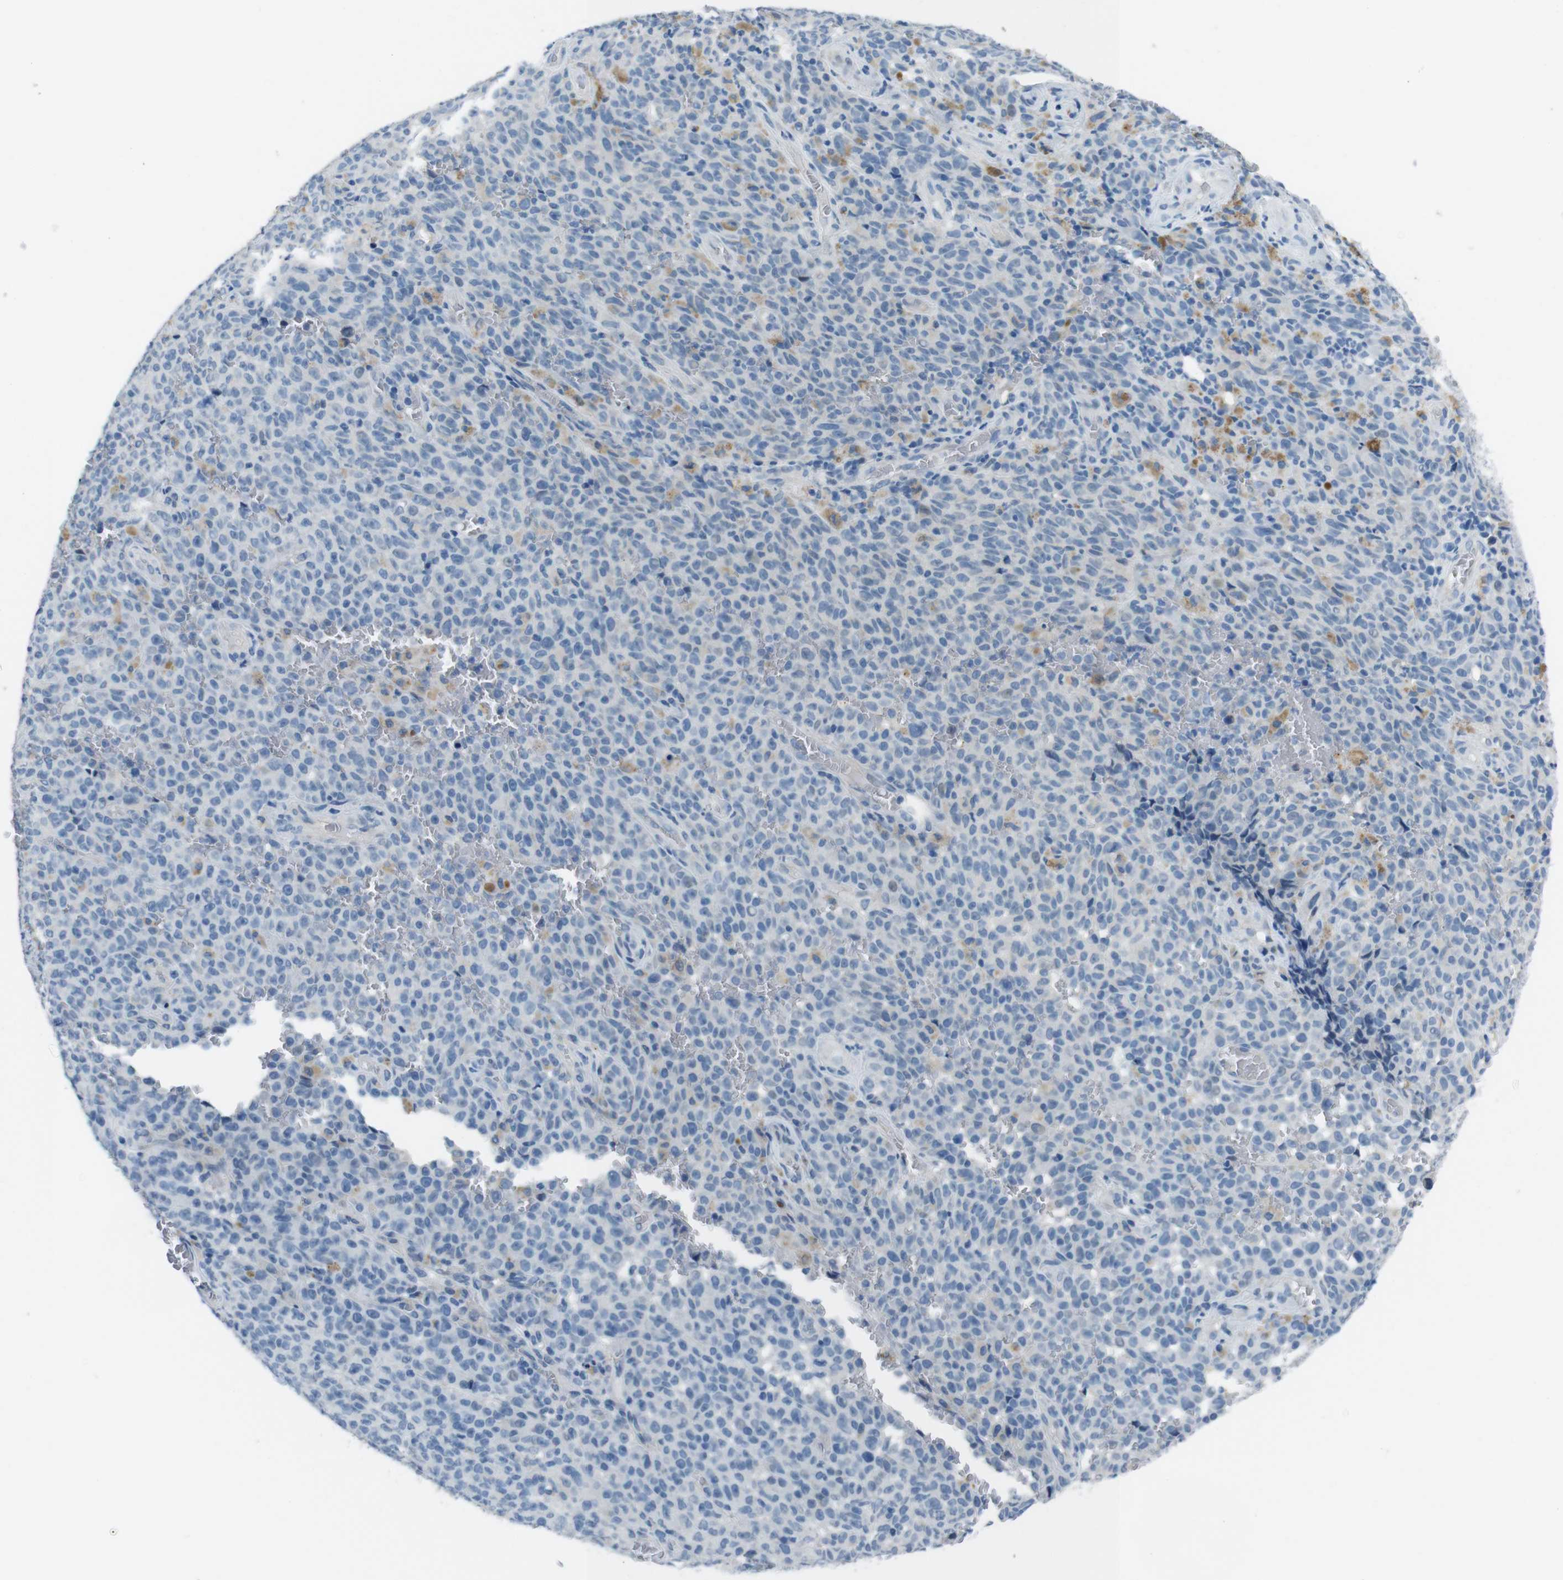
{"staining": {"intensity": "negative", "quantity": "none", "location": "none"}, "tissue": "melanoma", "cell_type": "Tumor cells", "image_type": "cancer", "snomed": [{"axis": "morphology", "description": "Malignant melanoma, NOS"}, {"axis": "topography", "description": "Skin"}], "caption": "Melanoma was stained to show a protein in brown. There is no significant expression in tumor cells.", "gene": "HRH2", "patient": {"sex": "female", "age": 82}}